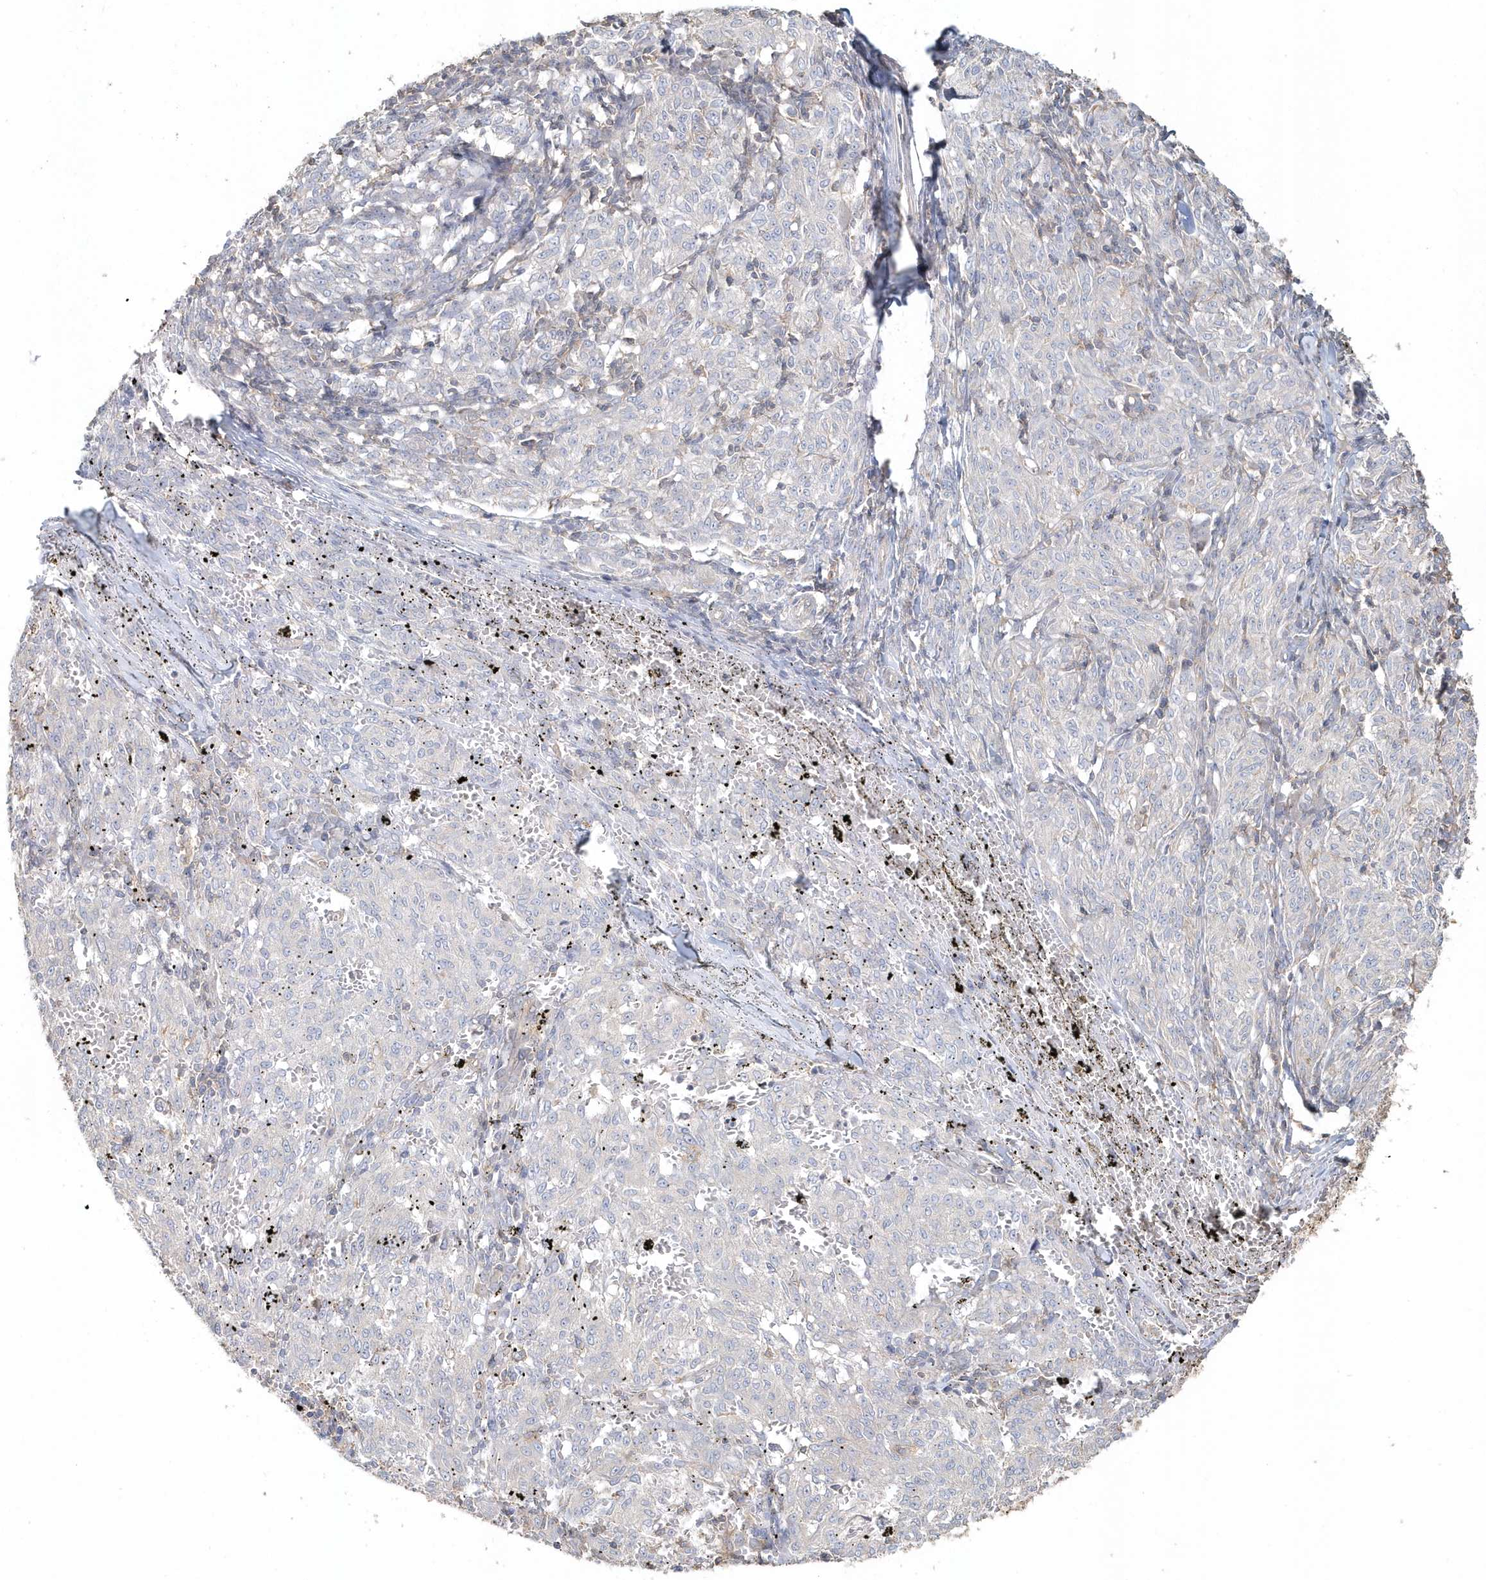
{"staining": {"intensity": "negative", "quantity": "none", "location": "none"}, "tissue": "melanoma", "cell_type": "Tumor cells", "image_type": "cancer", "snomed": [{"axis": "morphology", "description": "Malignant melanoma, NOS"}, {"axis": "topography", "description": "Skin"}], "caption": "Tumor cells are negative for brown protein staining in malignant melanoma. Brightfield microscopy of immunohistochemistry stained with DAB (brown) and hematoxylin (blue), captured at high magnification.", "gene": "MMRN1", "patient": {"sex": "female", "age": 72}}